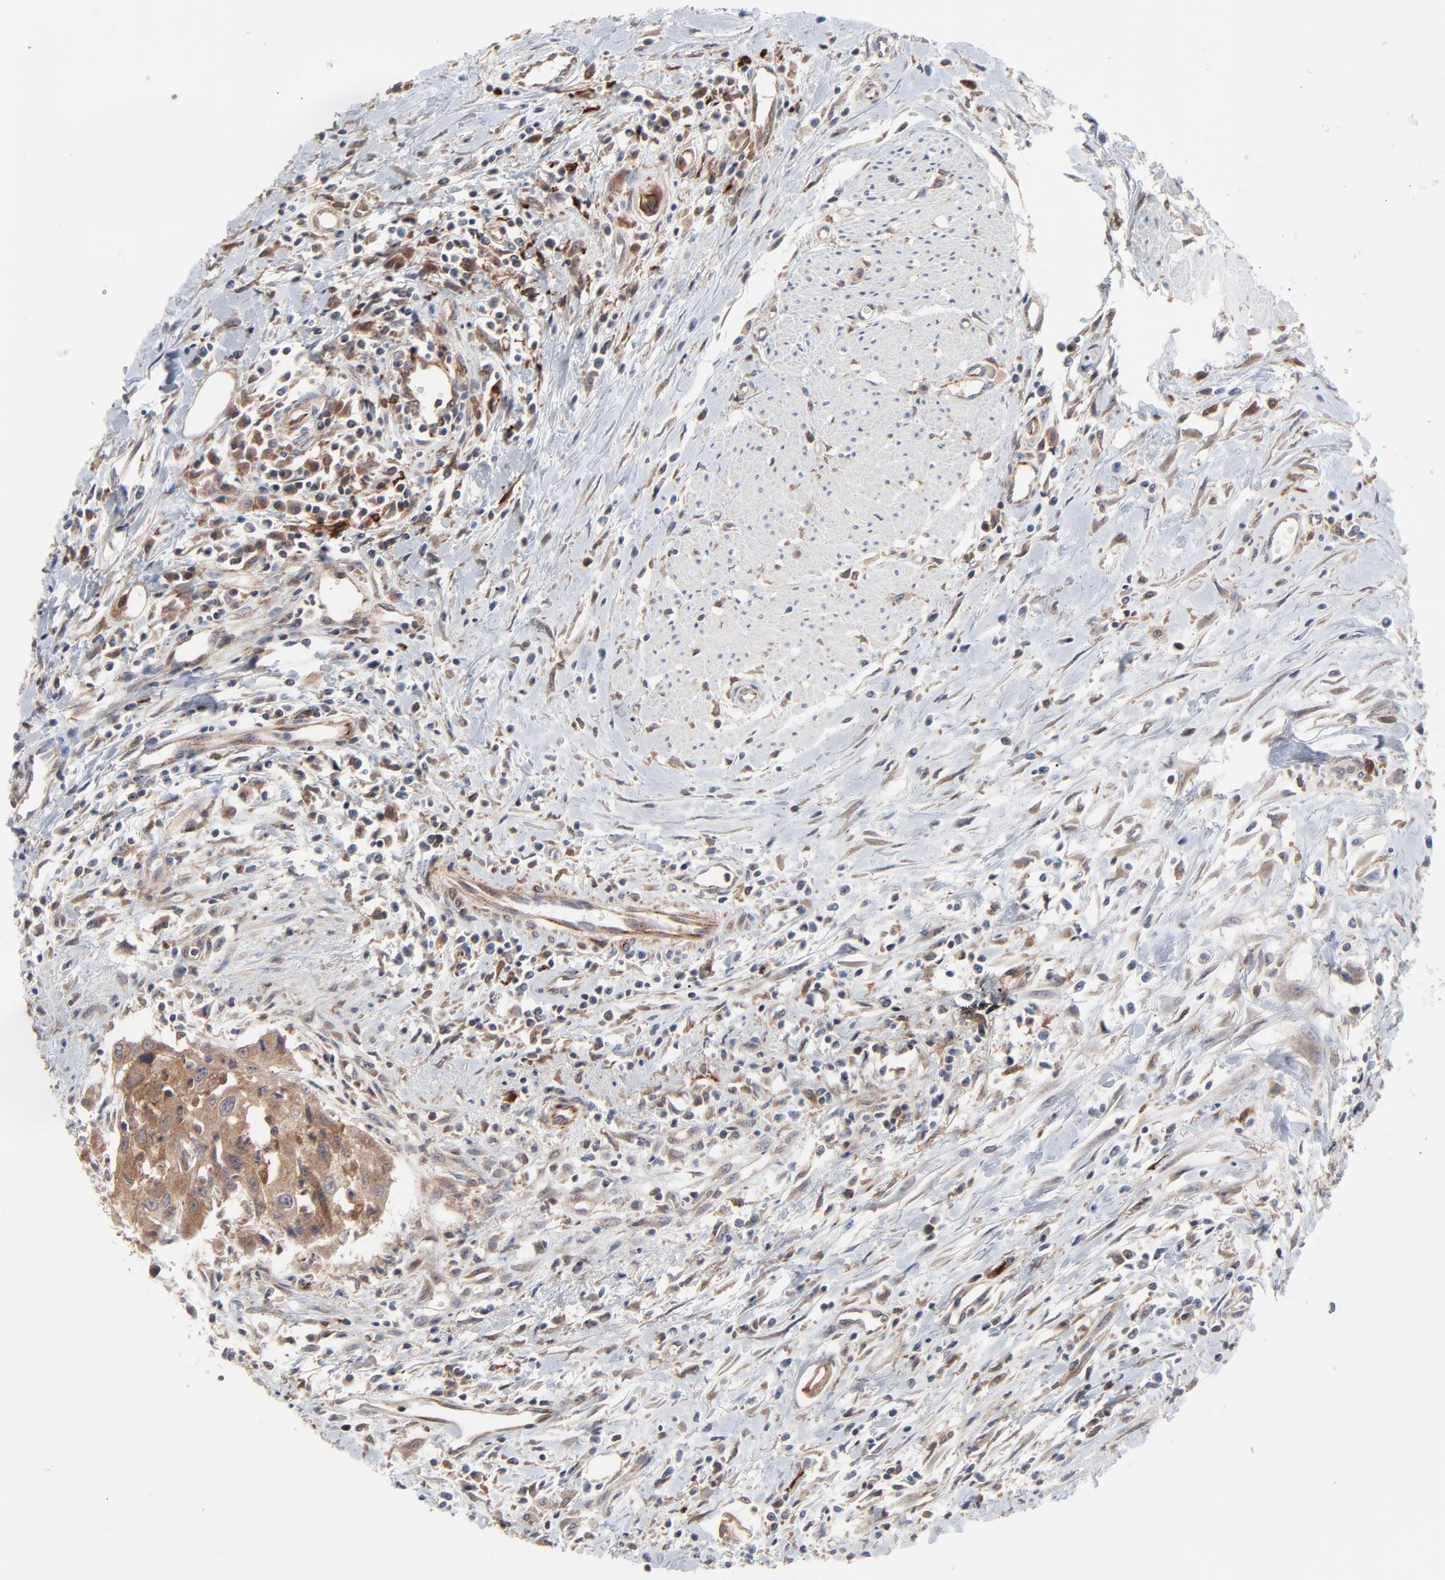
{"staining": {"intensity": "strong", "quantity": ">75%", "location": "cytoplasmic/membranous"}, "tissue": "urothelial cancer", "cell_type": "Tumor cells", "image_type": "cancer", "snomed": [{"axis": "morphology", "description": "Urothelial carcinoma, High grade"}, {"axis": "topography", "description": "Urinary bladder"}], "caption": "Immunohistochemical staining of human high-grade urothelial carcinoma demonstrates strong cytoplasmic/membranous protein positivity in approximately >75% of tumor cells.", "gene": "RAB9A", "patient": {"sex": "male", "age": 66}}